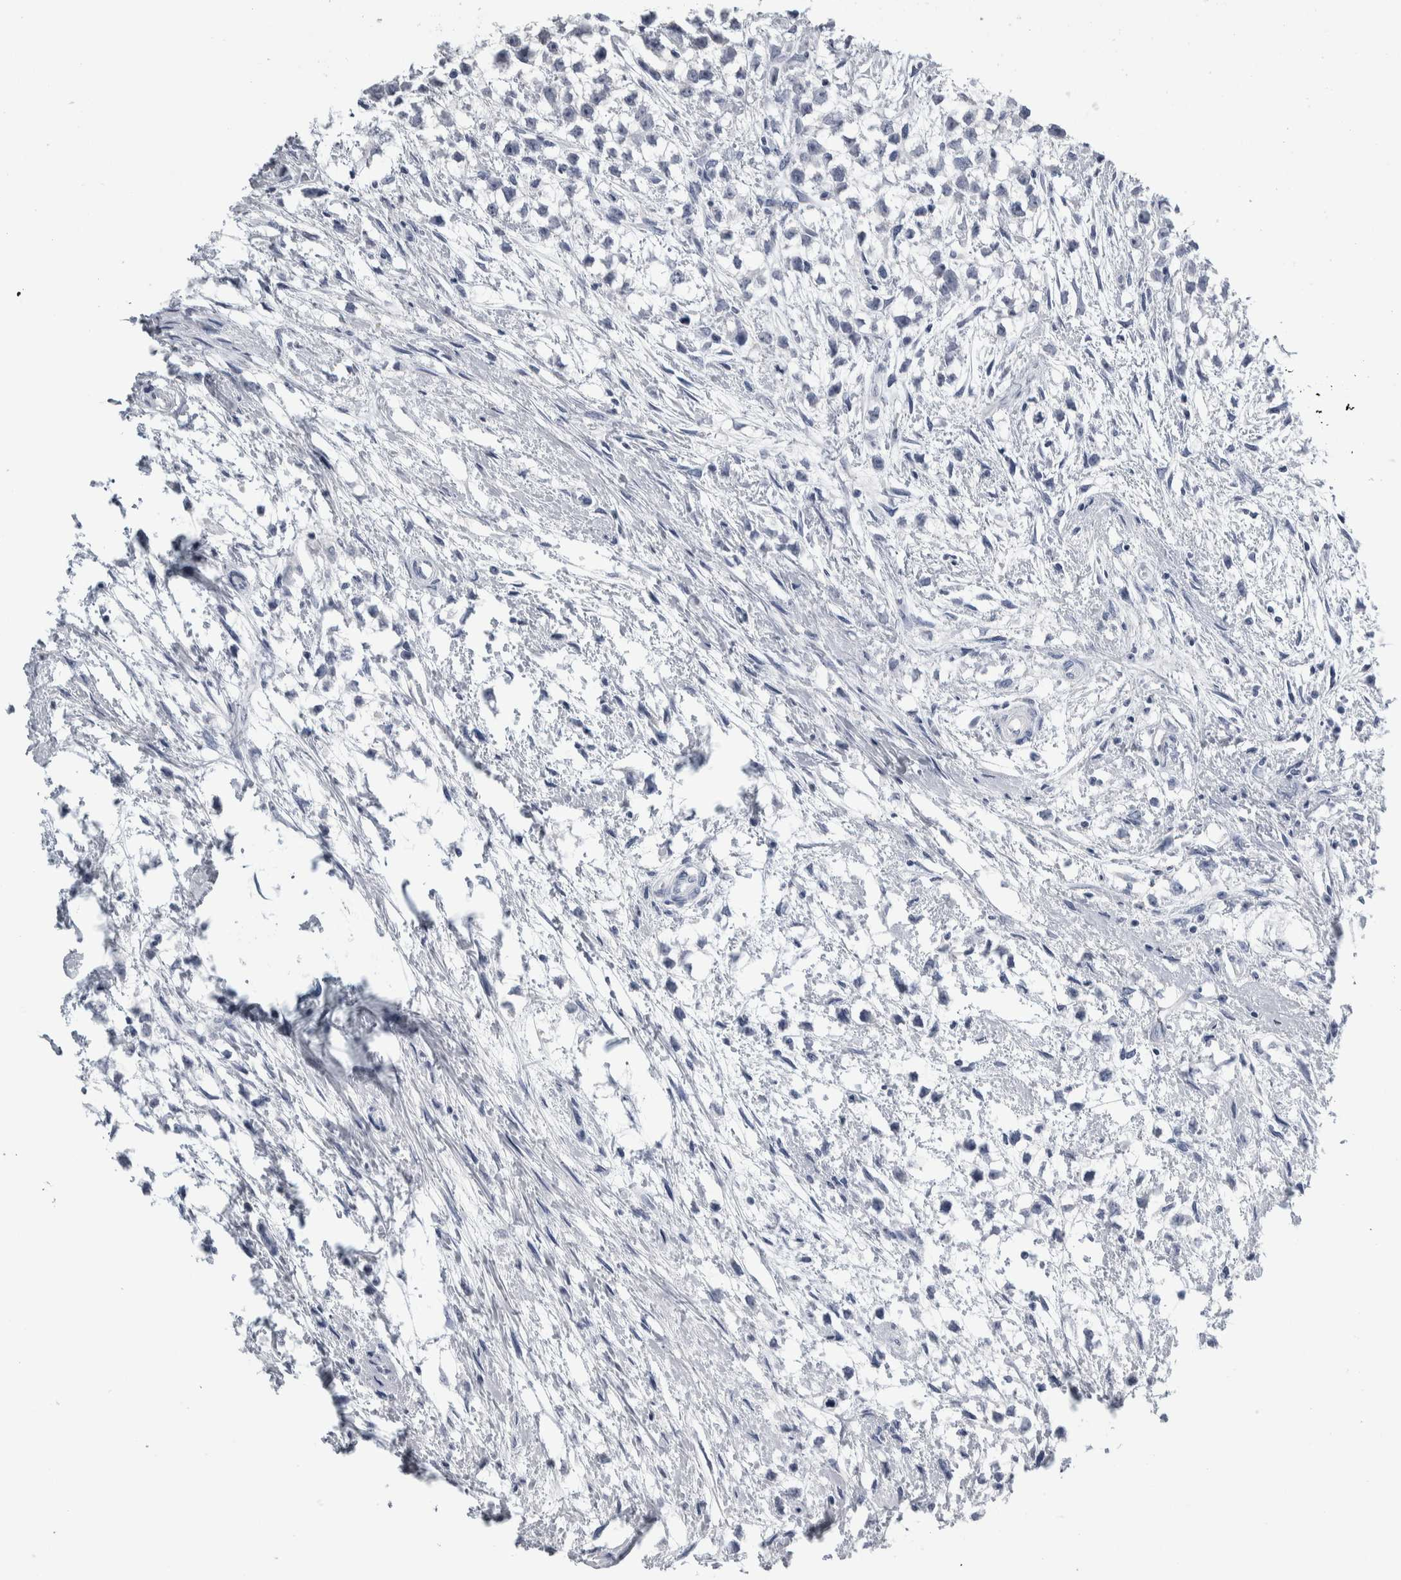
{"staining": {"intensity": "negative", "quantity": "none", "location": "none"}, "tissue": "testis cancer", "cell_type": "Tumor cells", "image_type": "cancer", "snomed": [{"axis": "morphology", "description": "Seminoma, NOS"}, {"axis": "morphology", "description": "Carcinoma, Embryonal, NOS"}, {"axis": "topography", "description": "Testis"}], "caption": "The IHC photomicrograph has no significant positivity in tumor cells of testis seminoma tissue. The staining is performed using DAB (3,3'-diaminobenzidine) brown chromogen with nuclei counter-stained in using hematoxylin.", "gene": "CDH17", "patient": {"sex": "male", "age": 51}}